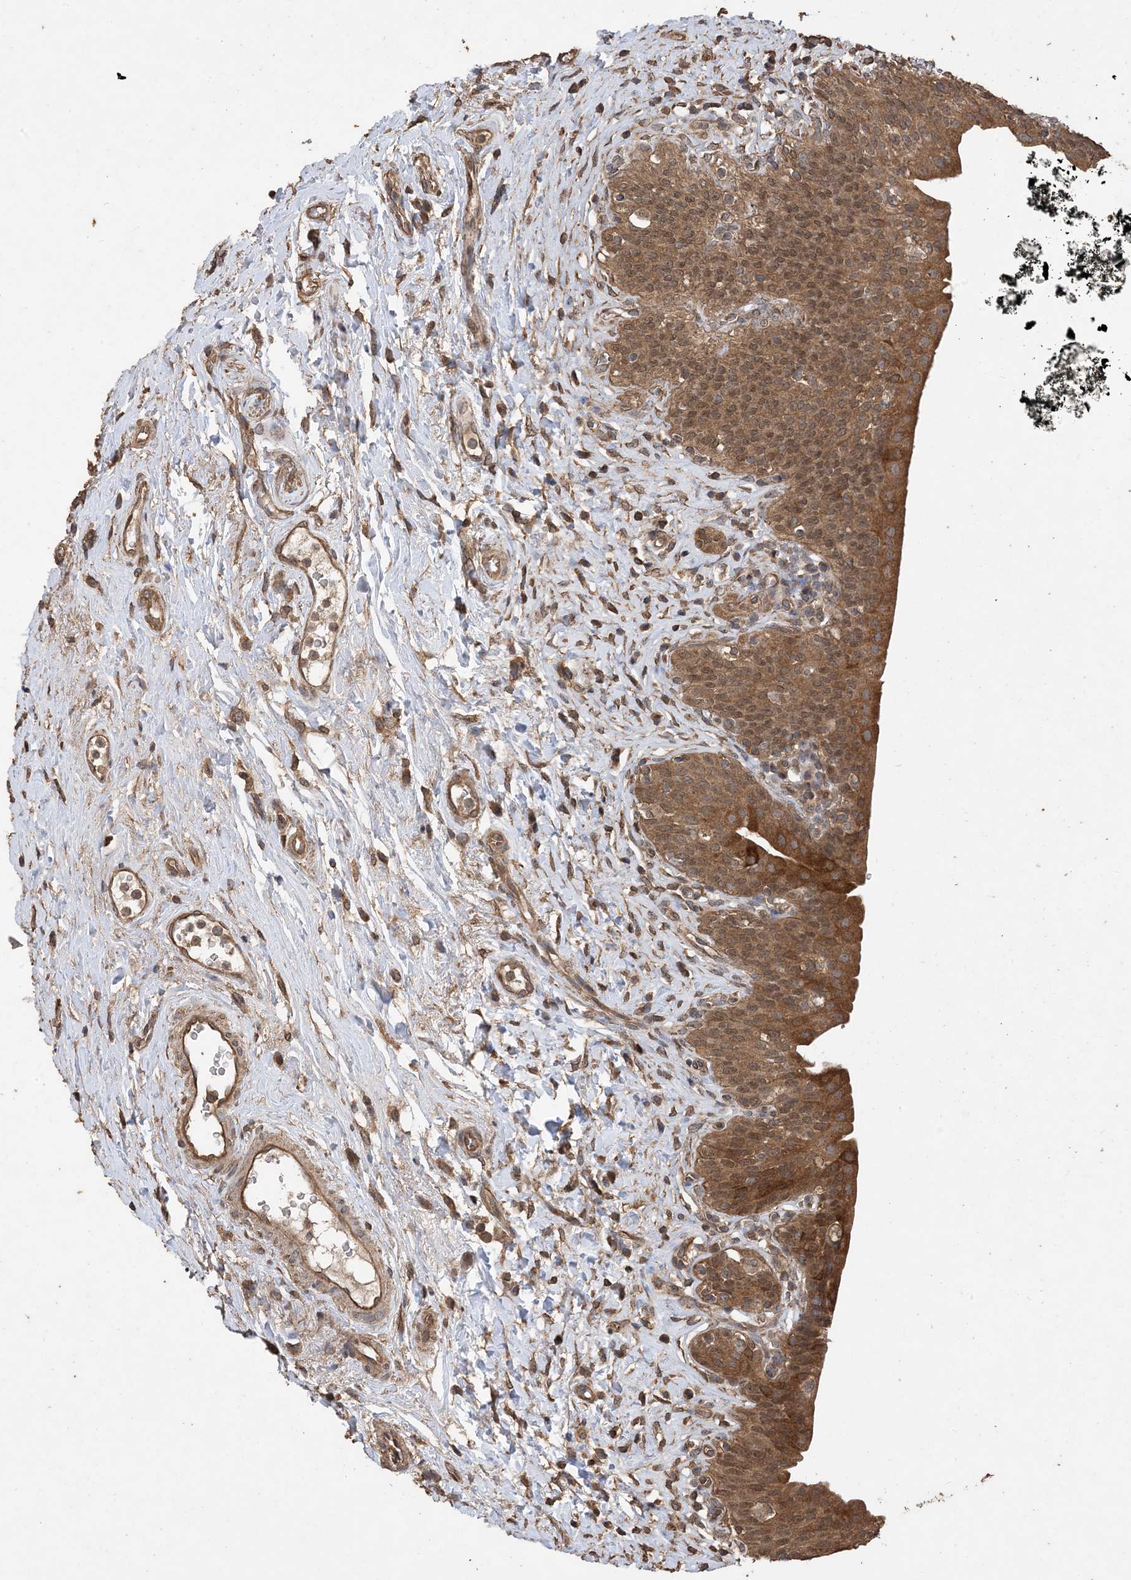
{"staining": {"intensity": "moderate", "quantity": ">75%", "location": "cytoplasmic/membranous,nuclear"}, "tissue": "urinary bladder", "cell_type": "Urothelial cells", "image_type": "normal", "snomed": [{"axis": "morphology", "description": "Normal tissue, NOS"}, {"axis": "topography", "description": "Urinary bladder"}], "caption": "A micrograph showing moderate cytoplasmic/membranous,nuclear staining in about >75% of urothelial cells in benign urinary bladder, as visualized by brown immunohistochemical staining.", "gene": "ZKSCAN5", "patient": {"sex": "male", "age": 83}}